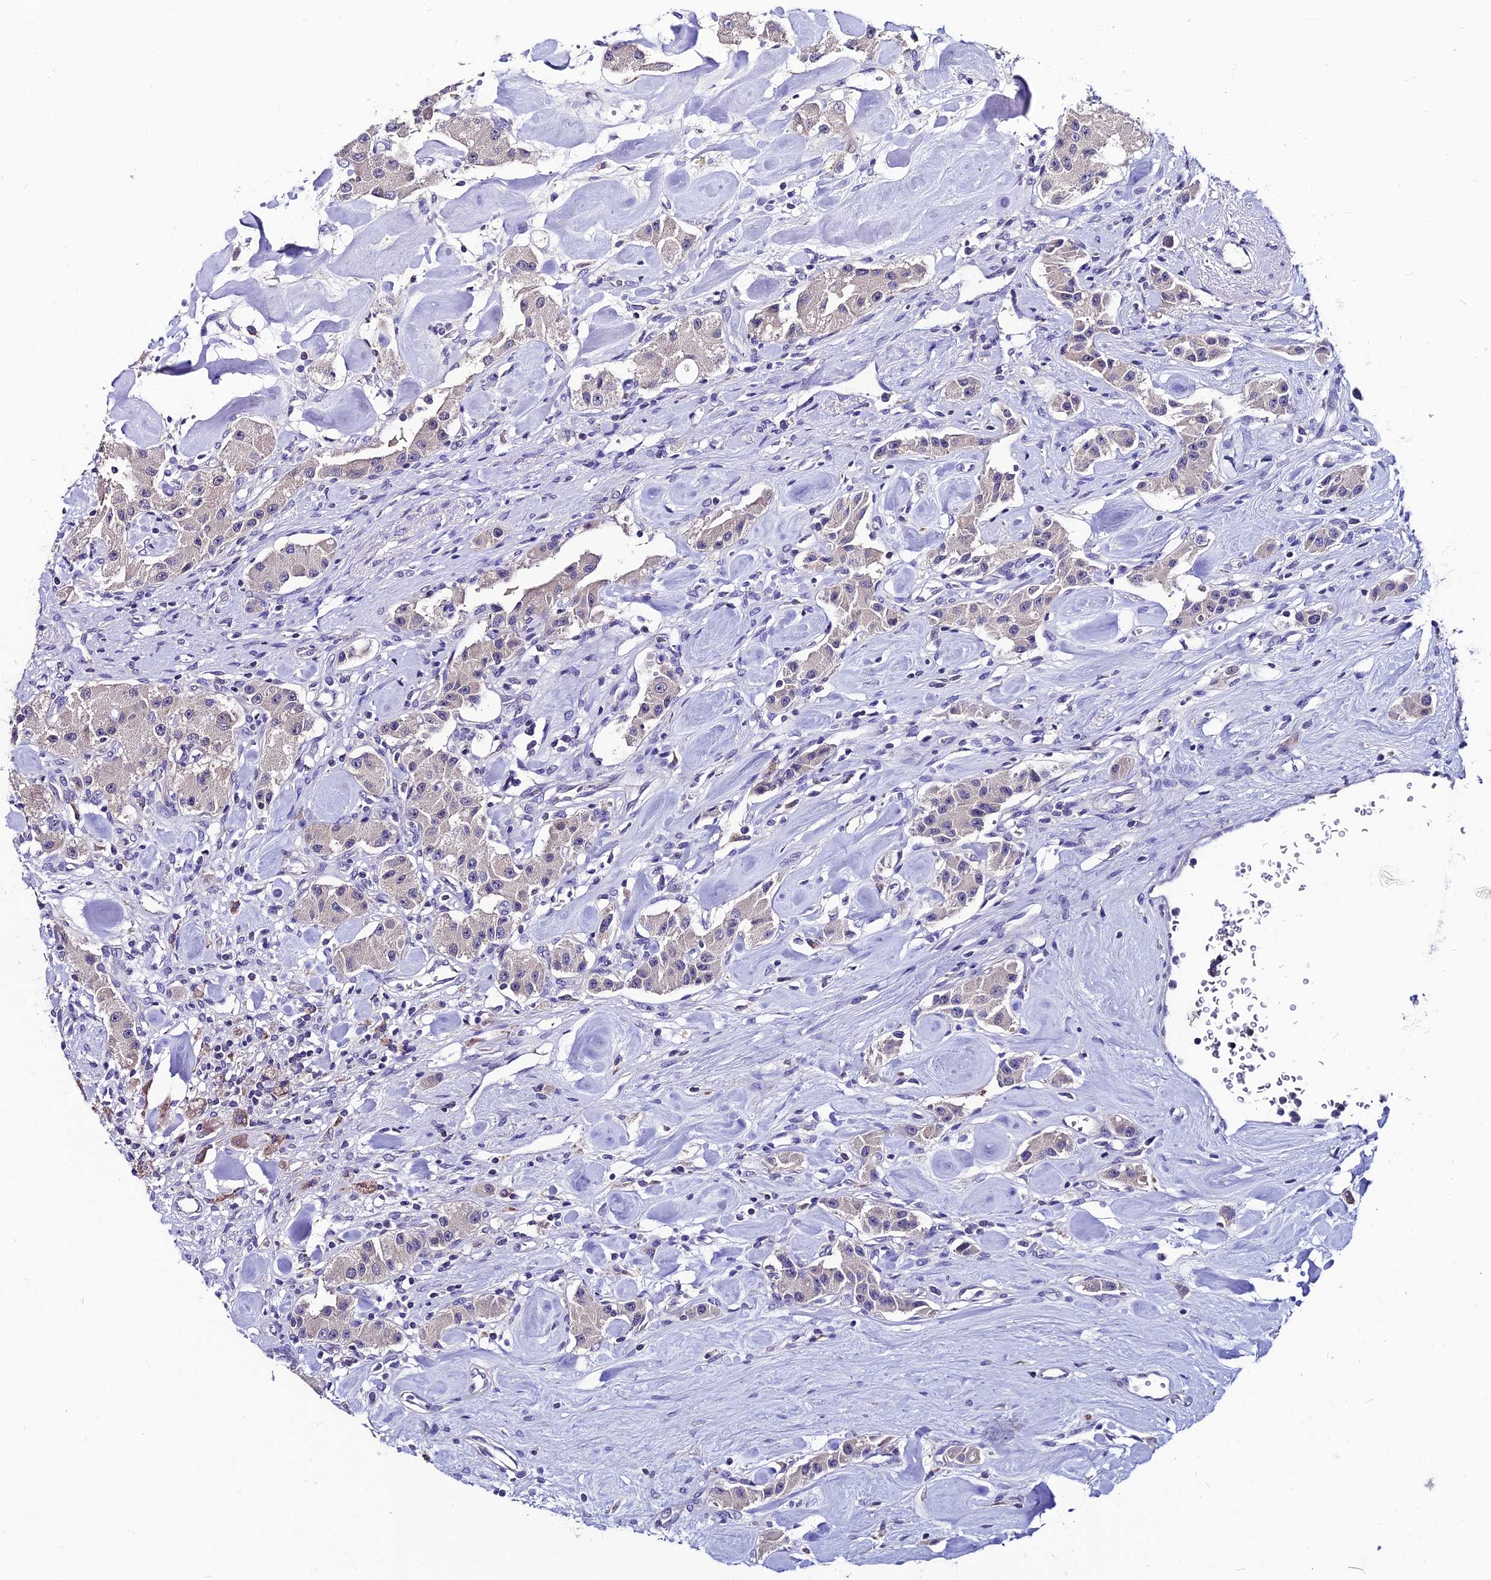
{"staining": {"intensity": "negative", "quantity": "none", "location": "none"}, "tissue": "carcinoid", "cell_type": "Tumor cells", "image_type": "cancer", "snomed": [{"axis": "morphology", "description": "Carcinoid, malignant, NOS"}, {"axis": "topography", "description": "Pancreas"}], "caption": "This is an IHC histopathology image of human carcinoid. There is no staining in tumor cells.", "gene": "LGALS7", "patient": {"sex": "male", "age": 41}}